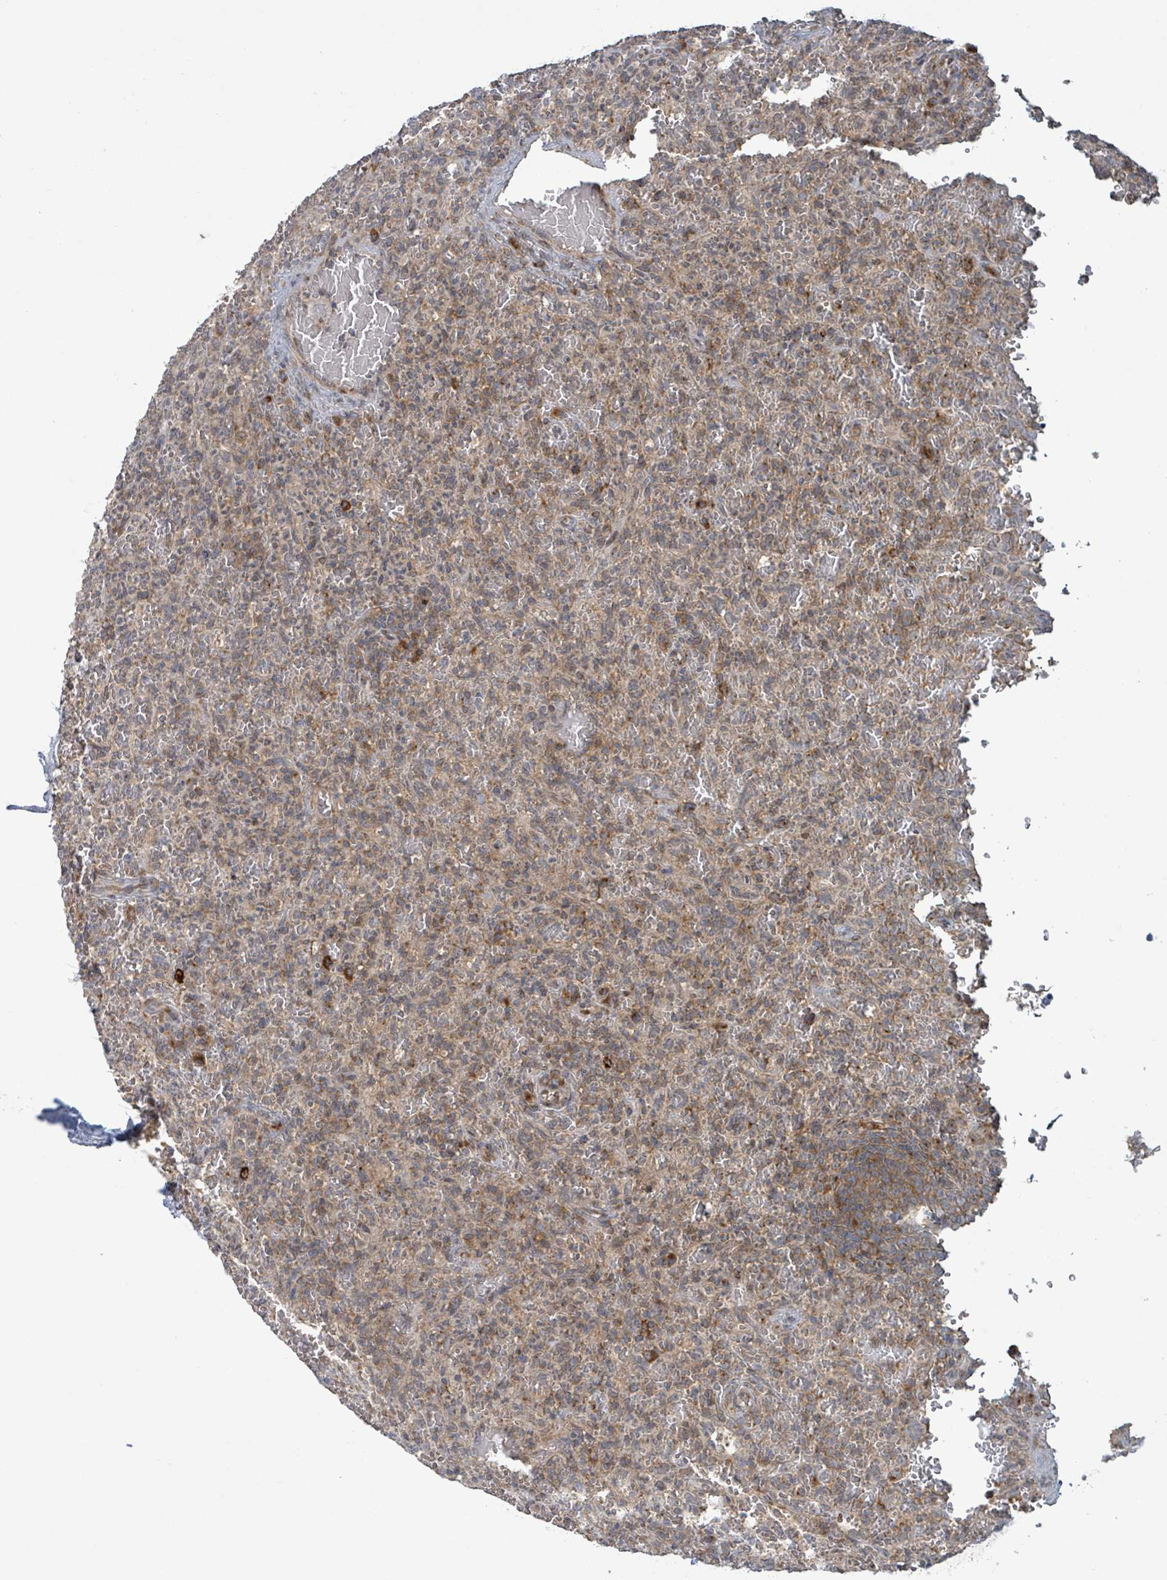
{"staining": {"intensity": "moderate", "quantity": ">75%", "location": "cytoplasmic/membranous"}, "tissue": "lymphoma", "cell_type": "Tumor cells", "image_type": "cancer", "snomed": [{"axis": "morphology", "description": "Malignant lymphoma, non-Hodgkin's type, Low grade"}, {"axis": "topography", "description": "Spleen"}], "caption": "A medium amount of moderate cytoplasmic/membranous staining is seen in approximately >75% of tumor cells in low-grade malignant lymphoma, non-Hodgkin's type tissue.", "gene": "OR51E1", "patient": {"sex": "female", "age": 64}}